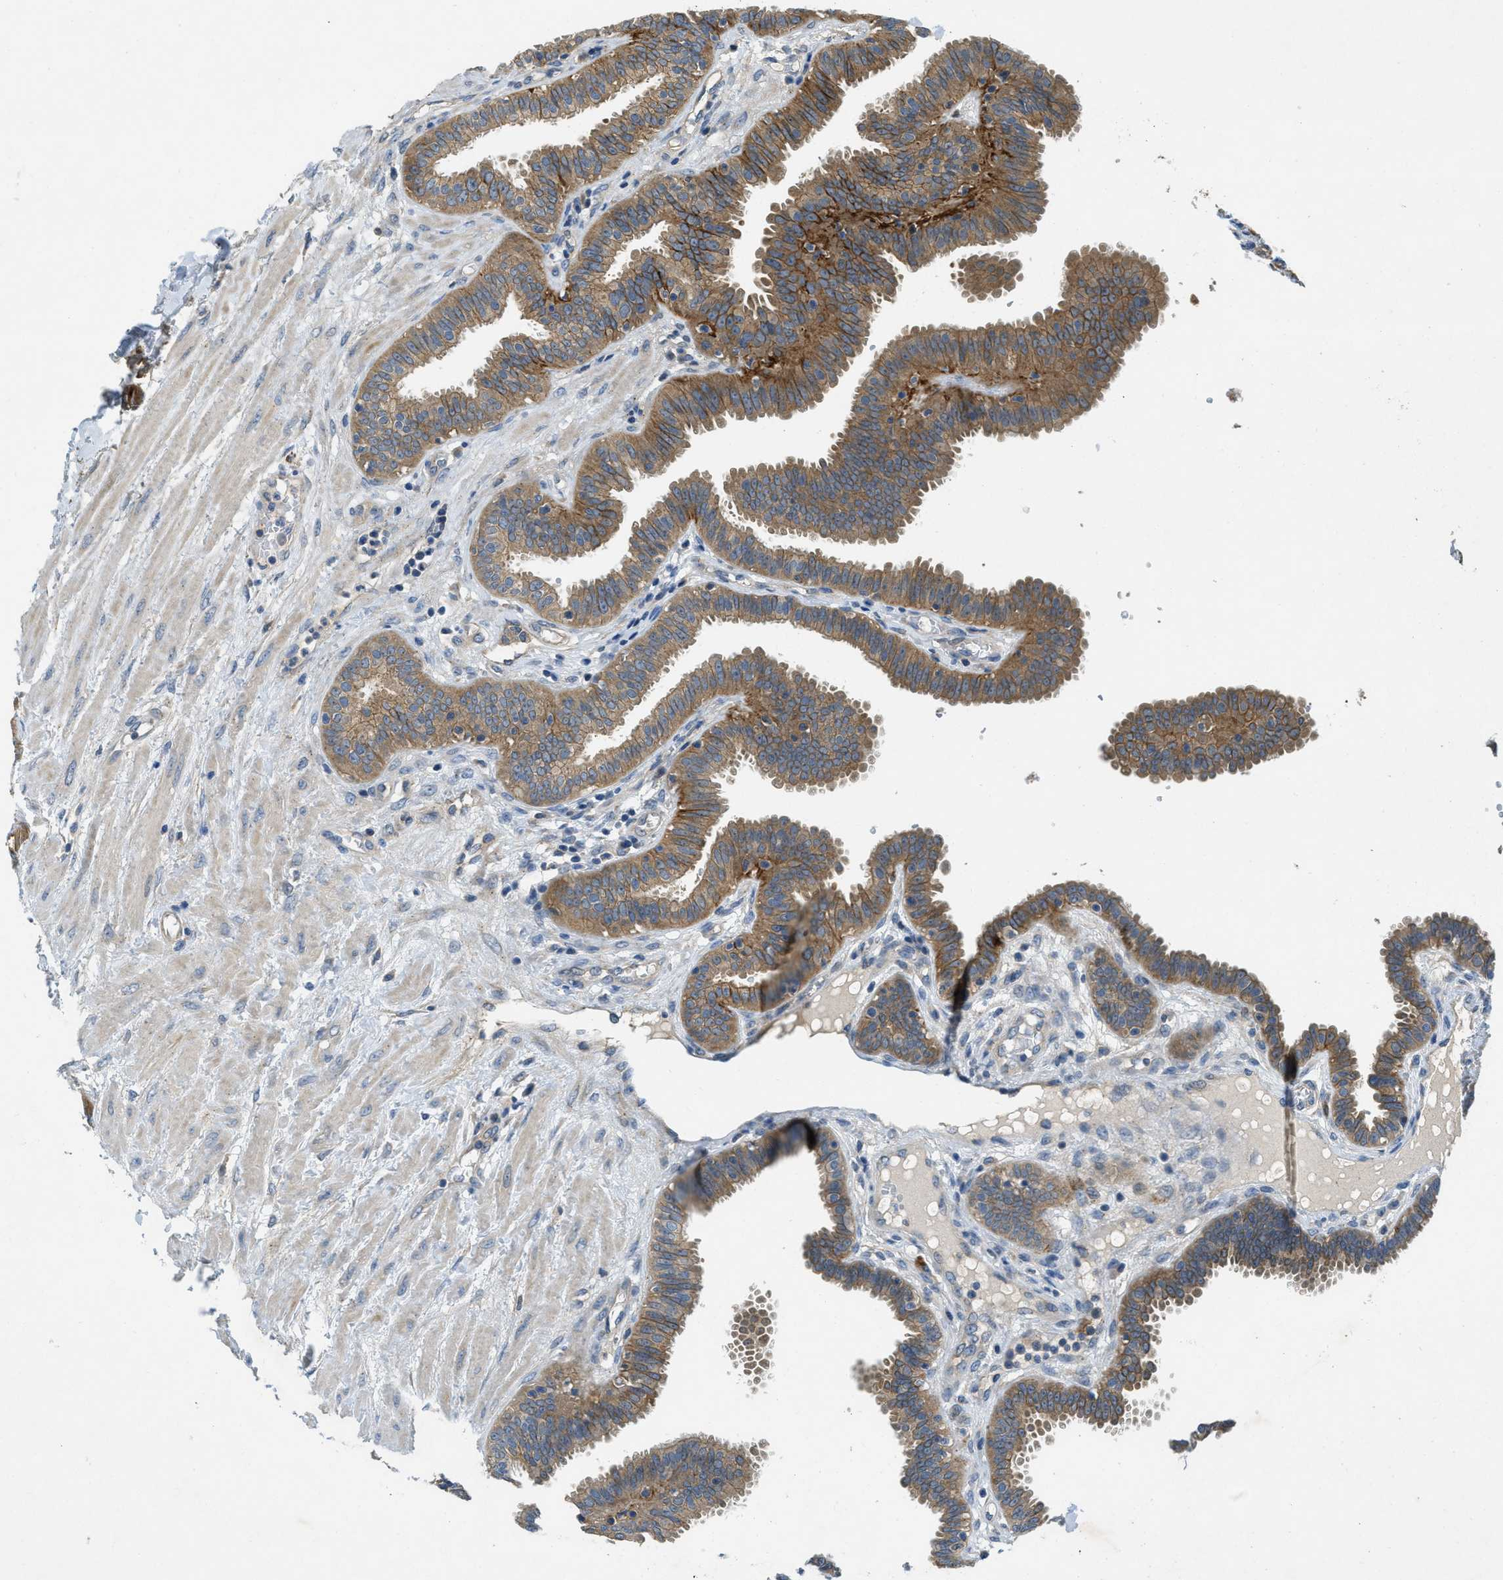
{"staining": {"intensity": "moderate", "quantity": "25%-75%", "location": "cytoplasmic/membranous"}, "tissue": "fallopian tube", "cell_type": "Glandular cells", "image_type": "normal", "snomed": [{"axis": "morphology", "description": "Normal tissue, NOS"}, {"axis": "topography", "description": "Fallopian tube"}], "caption": "Benign fallopian tube displays moderate cytoplasmic/membranous positivity in about 25%-75% of glandular cells, visualized by immunohistochemistry. (IHC, brightfield microscopy, high magnification).", "gene": "RIPK2", "patient": {"sex": "female", "age": 32}}